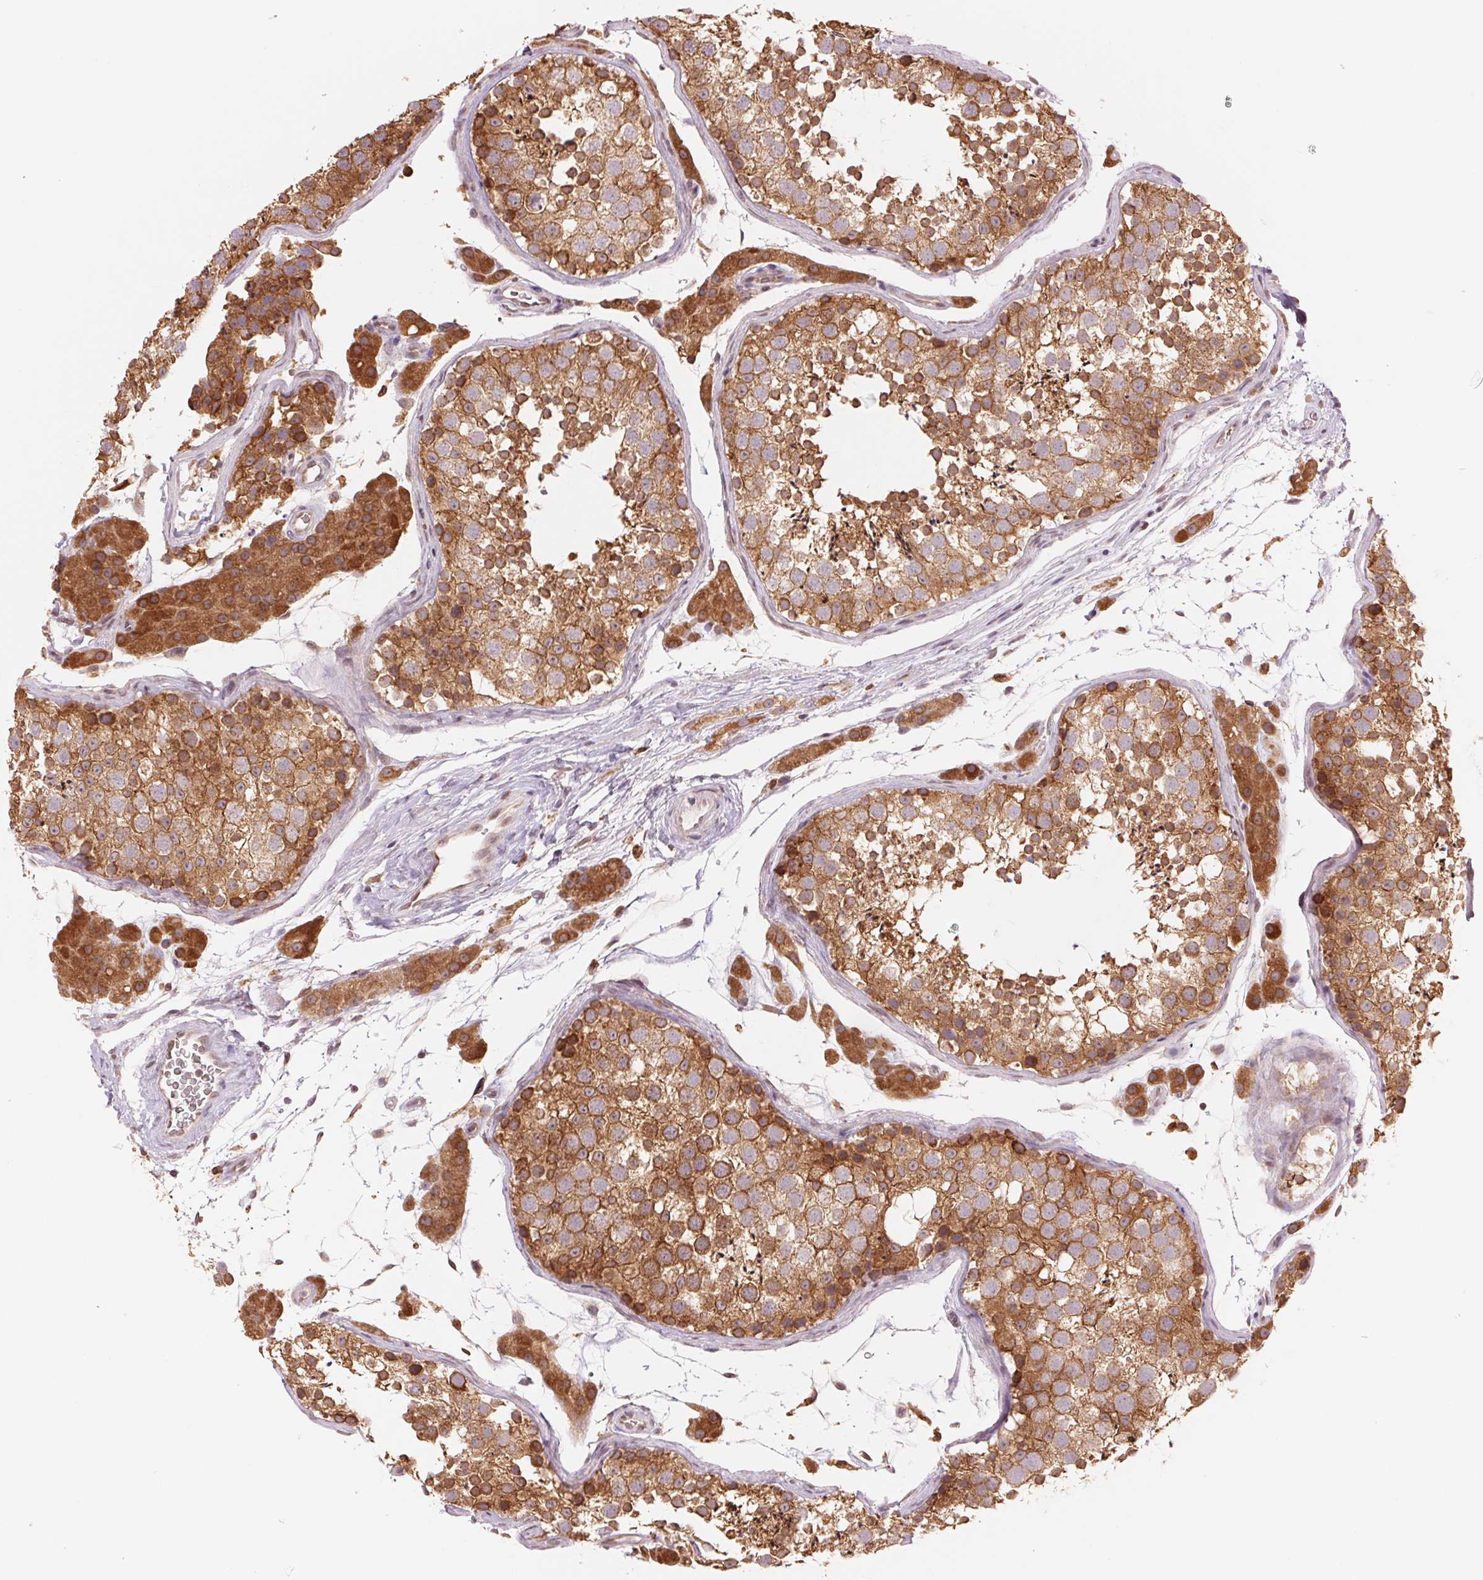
{"staining": {"intensity": "moderate", "quantity": ">75%", "location": "cytoplasmic/membranous"}, "tissue": "testis", "cell_type": "Cells in seminiferous ducts", "image_type": "normal", "snomed": [{"axis": "morphology", "description": "Normal tissue, NOS"}, {"axis": "topography", "description": "Testis"}], "caption": "A medium amount of moderate cytoplasmic/membranous expression is identified in about >75% of cells in seminiferous ducts in normal testis. The staining is performed using DAB (3,3'-diaminobenzidine) brown chromogen to label protein expression. The nuclei are counter-stained blue using hematoxylin.", "gene": "TECR", "patient": {"sex": "male", "age": 41}}